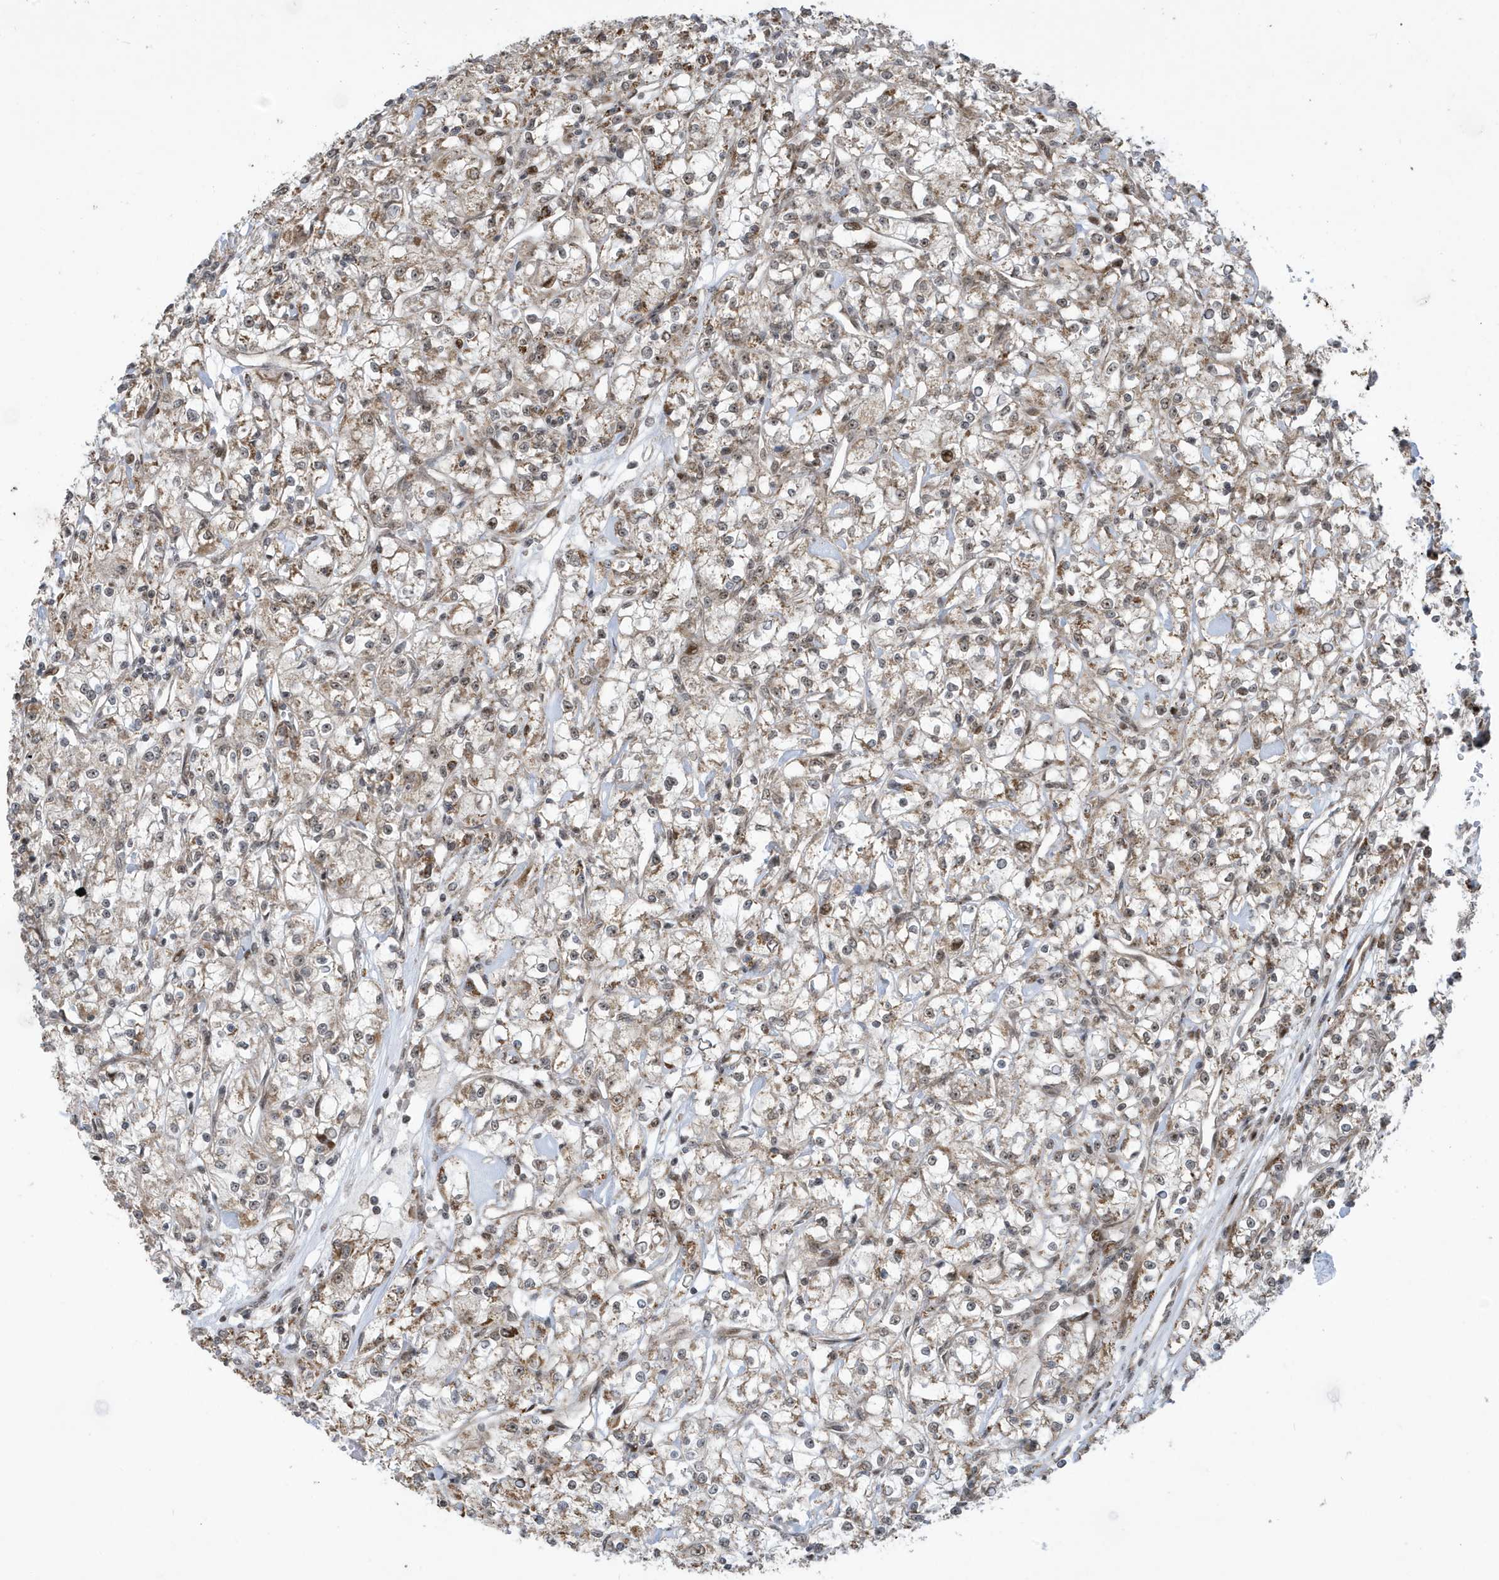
{"staining": {"intensity": "weak", "quantity": "<25%", "location": "cytoplasmic/membranous,nuclear"}, "tissue": "renal cancer", "cell_type": "Tumor cells", "image_type": "cancer", "snomed": [{"axis": "morphology", "description": "Adenocarcinoma, NOS"}, {"axis": "topography", "description": "Kidney"}], "caption": "Tumor cells are negative for brown protein staining in renal cancer. (DAB immunohistochemistry, high magnification).", "gene": "FAM9B", "patient": {"sex": "female", "age": 59}}